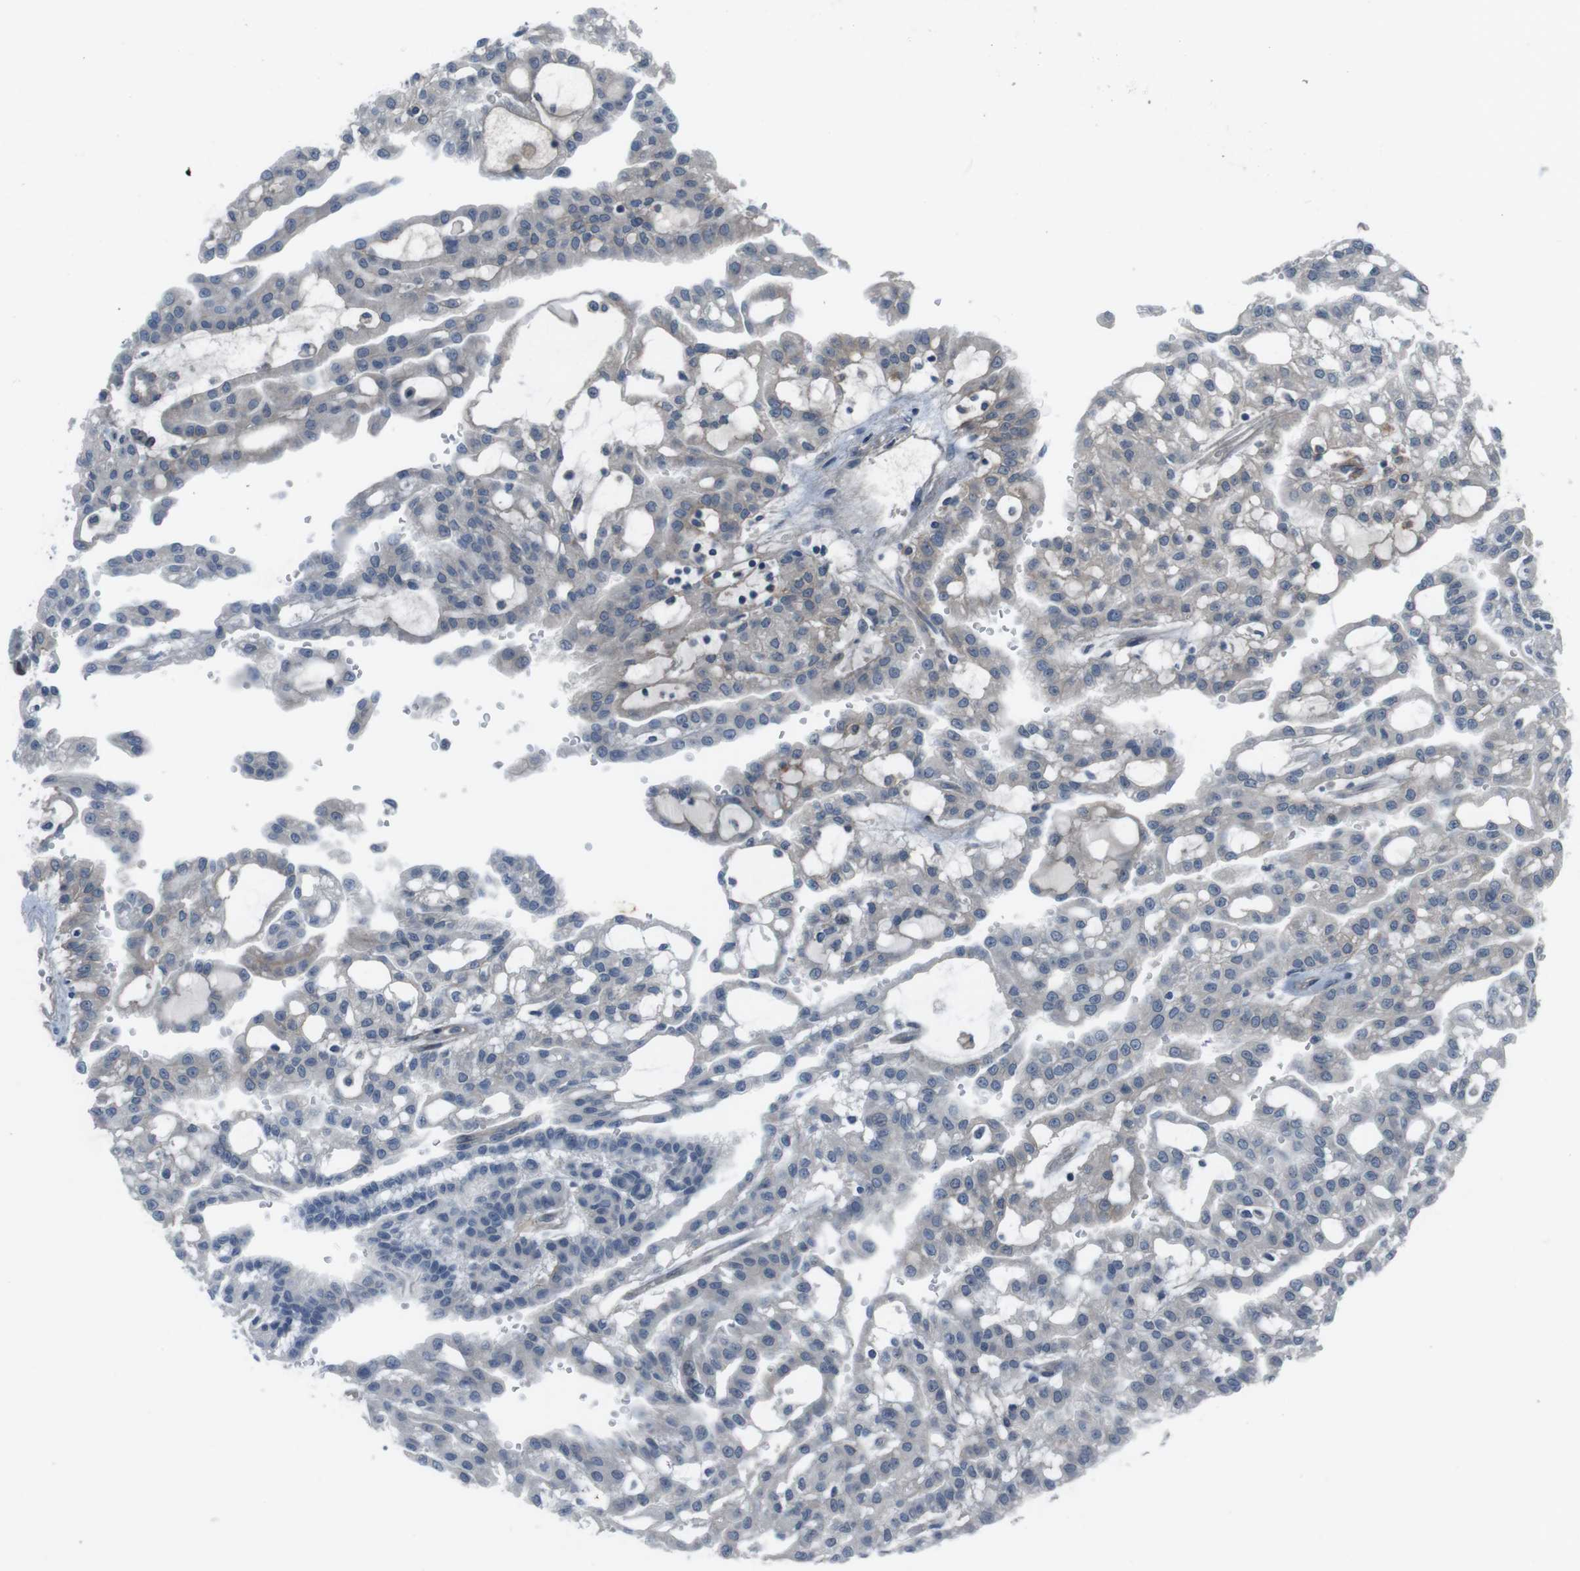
{"staining": {"intensity": "negative", "quantity": "none", "location": "none"}, "tissue": "renal cancer", "cell_type": "Tumor cells", "image_type": "cancer", "snomed": [{"axis": "morphology", "description": "Adenocarcinoma, NOS"}, {"axis": "topography", "description": "Kidney"}], "caption": "IHC of renal cancer shows no staining in tumor cells. (Brightfield microscopy of DAB immunohistochemistry at high magnification).", "gene": "ANK2", "patient": {"sex": "male", "age": 63}}